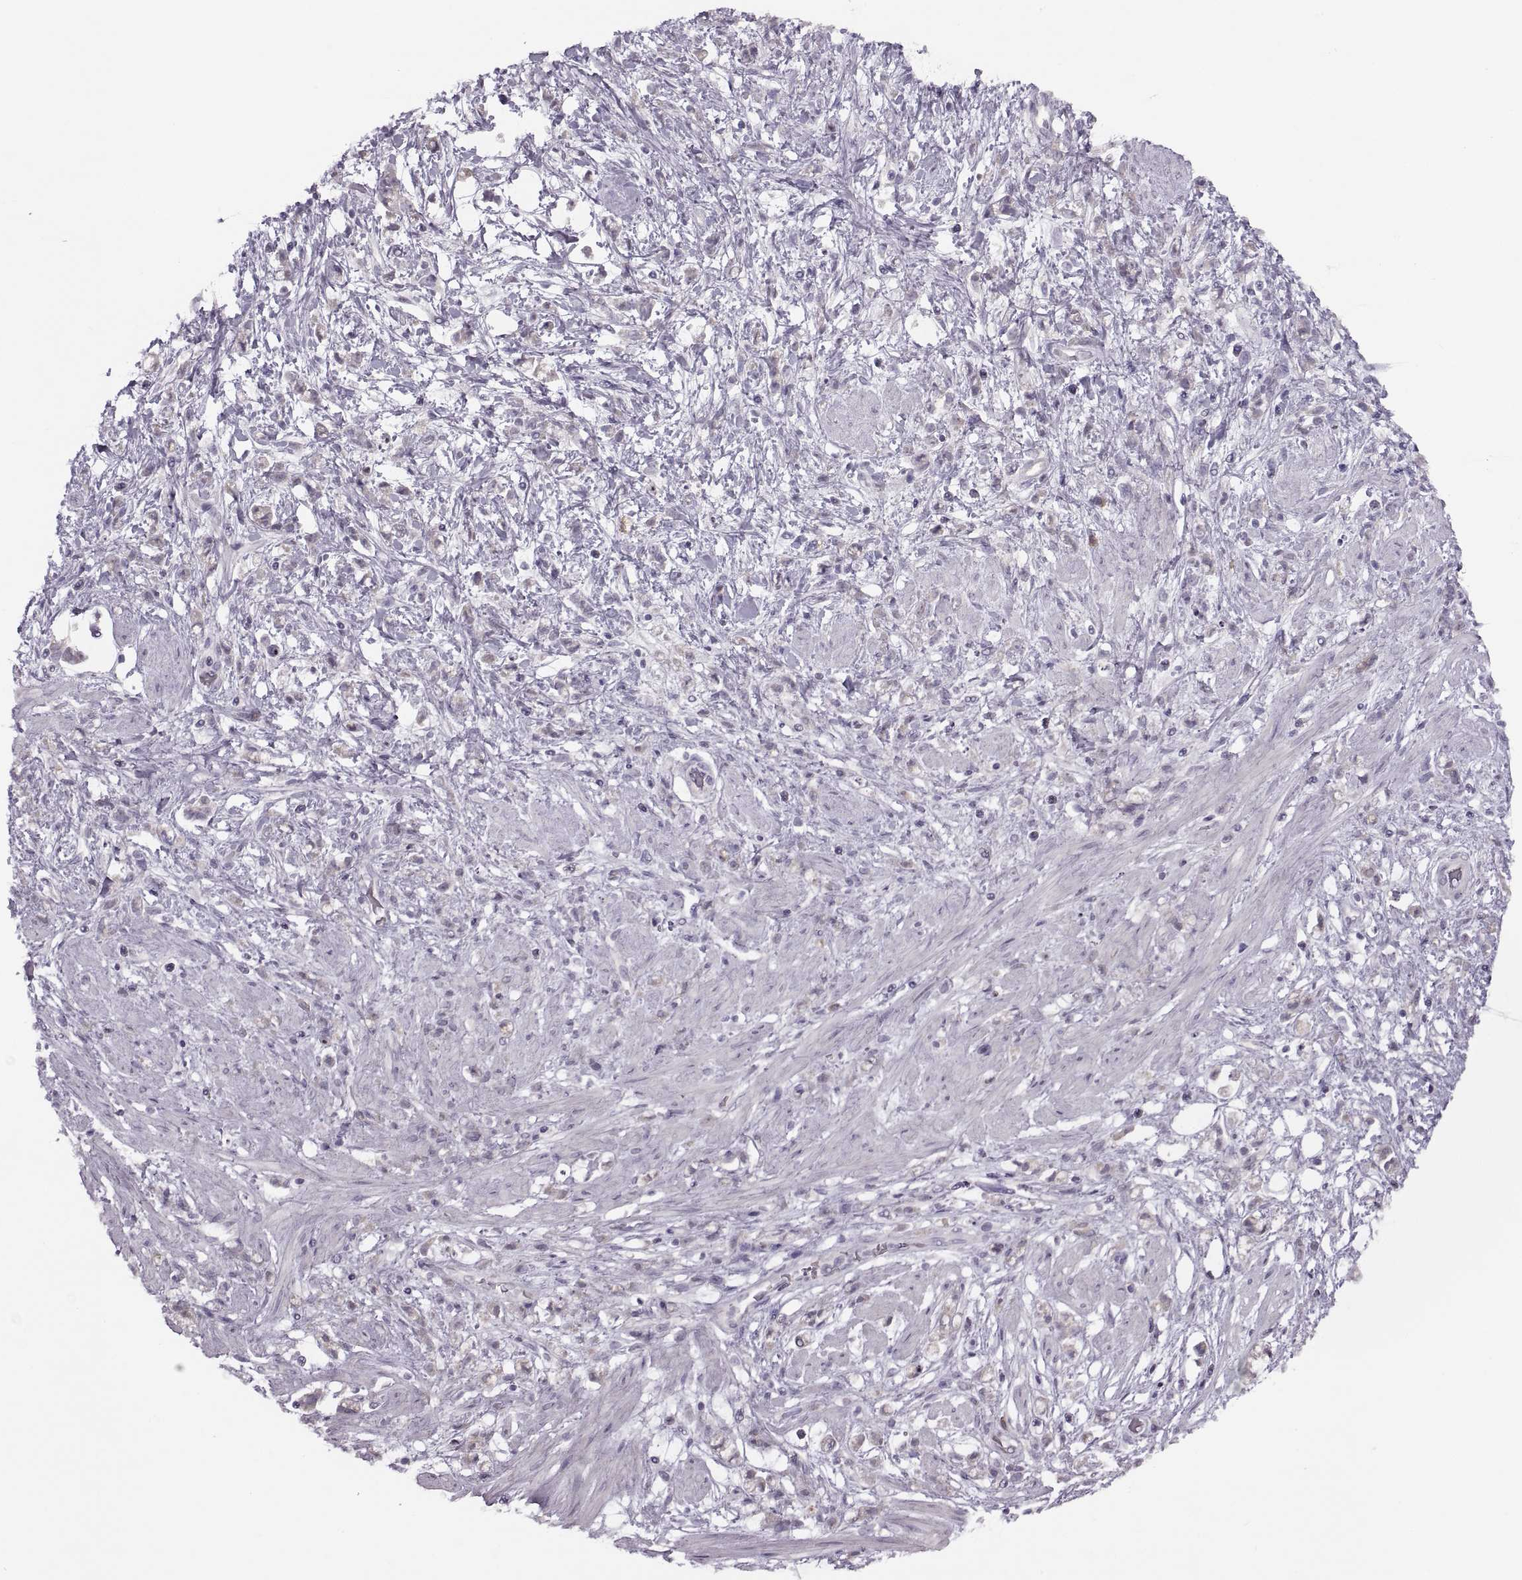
{"staining": {"intensity": "negative", "quantity": "none", "location": "none"}, "tissue": "stomach cancer", "cell_type": "Tumor cells", "image_type": "cancer", "snomed": [{"axis": "morphology", "description": "Adenocarcinoma, NOS"}, {"axis": "topography", "description": "Stomach"}], "caption": "This is an immunohistochemistry (IHC) image of human stomach cancer. There is no expression in tumor cells.", "gene": "H2AP", "patient": {"sex": "female", "age": 60}}